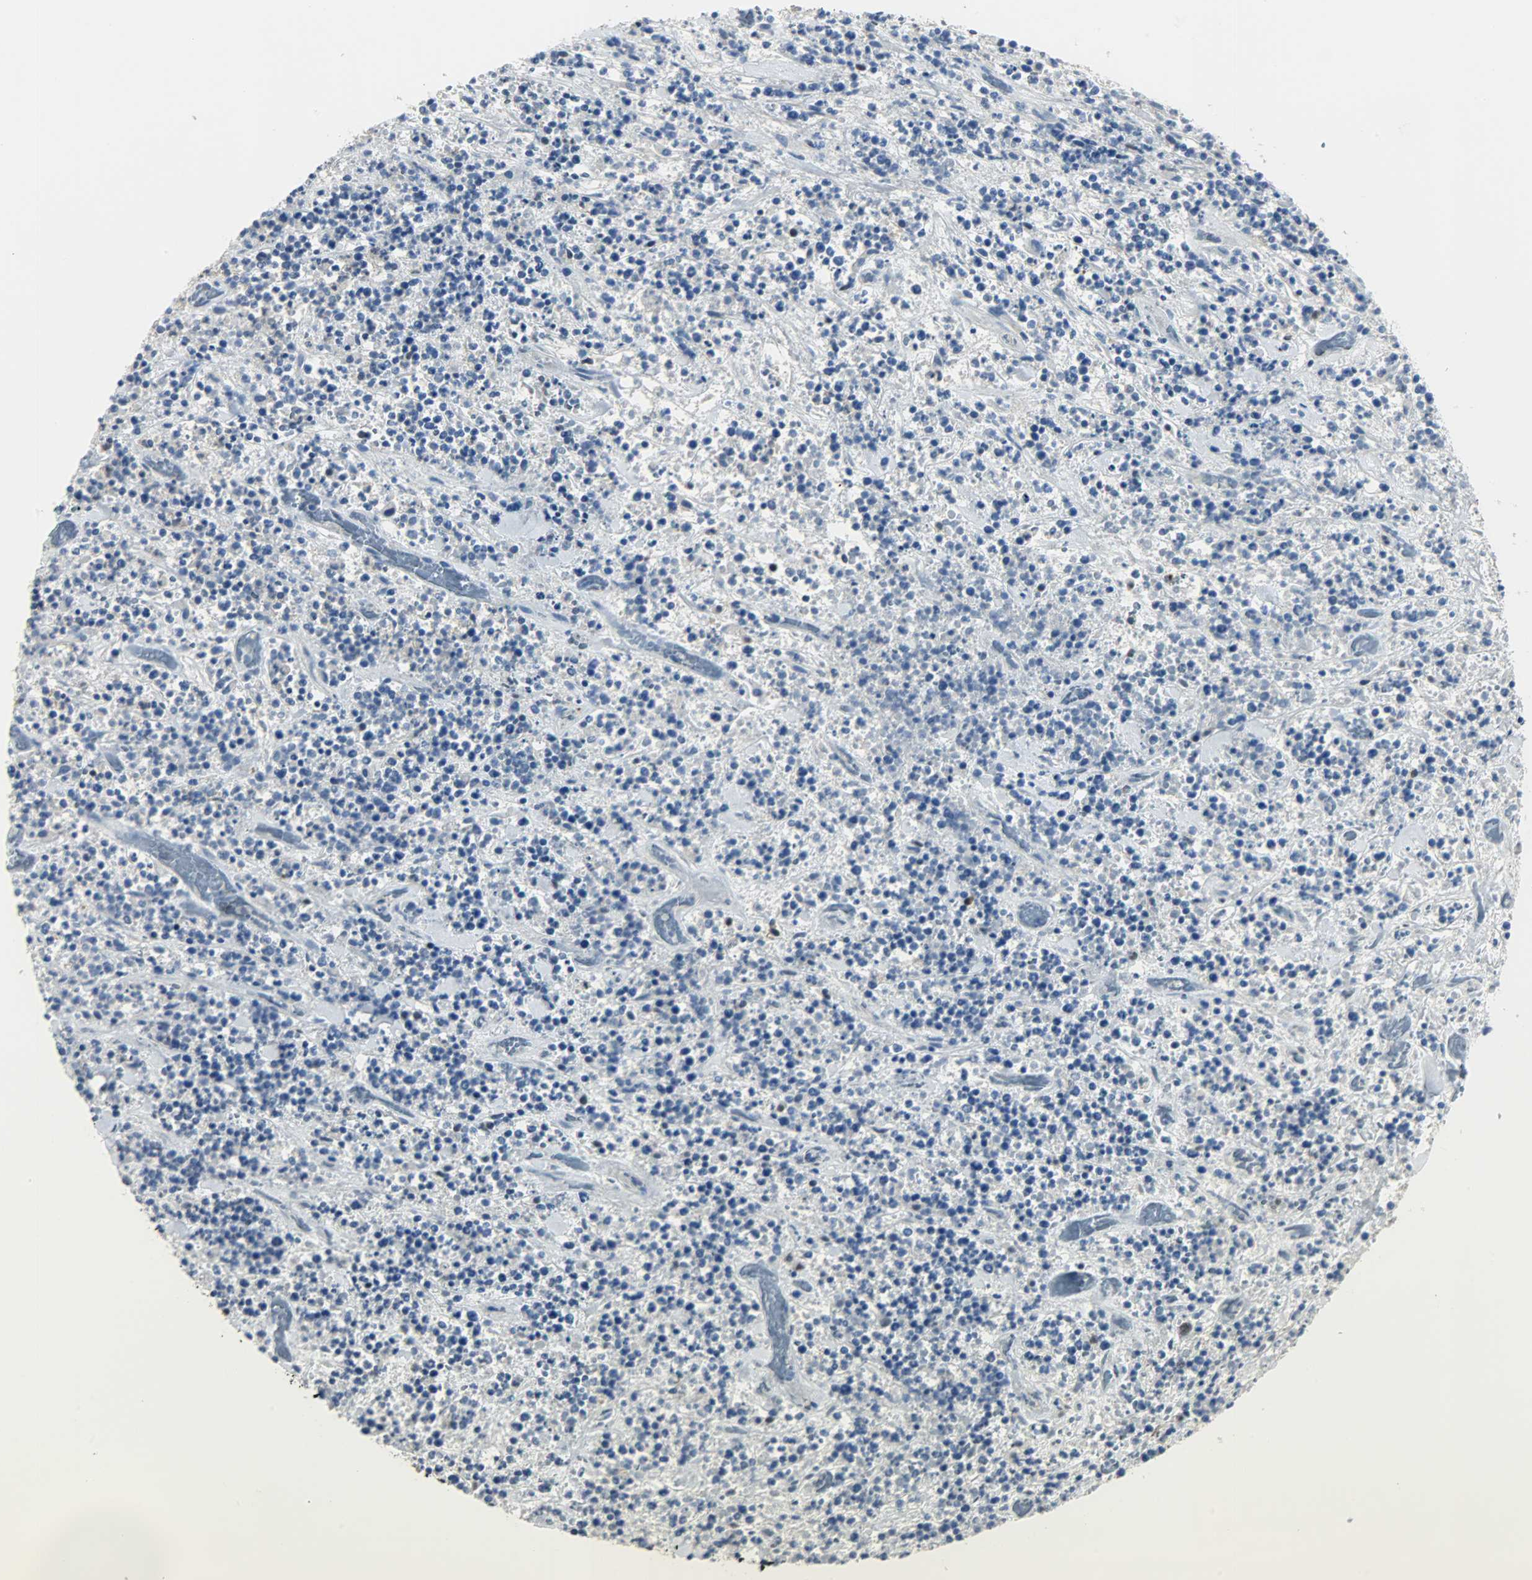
{"staining": {"intensity": "negative", "quantity": "none", "location": "none"}, "tissue": "lymphoma", "cell_type": "Tumor cells", "image_type": "cancer", "snomed": [{"axis": "morphology", "description": "Malignant lymphoma, non-Hodgkin's type, High grade"}, {"axis": "topography", "description": "Soft tissue"}], "caption": "Malignant lymphoma, non-Hodgkin's type (high-grade) stained for a protein using immunohistochemistry (IHC) displays no staining tumor cells.", "gene": "NPEPL1", "patient": {"sex": "male", "age": 18}}